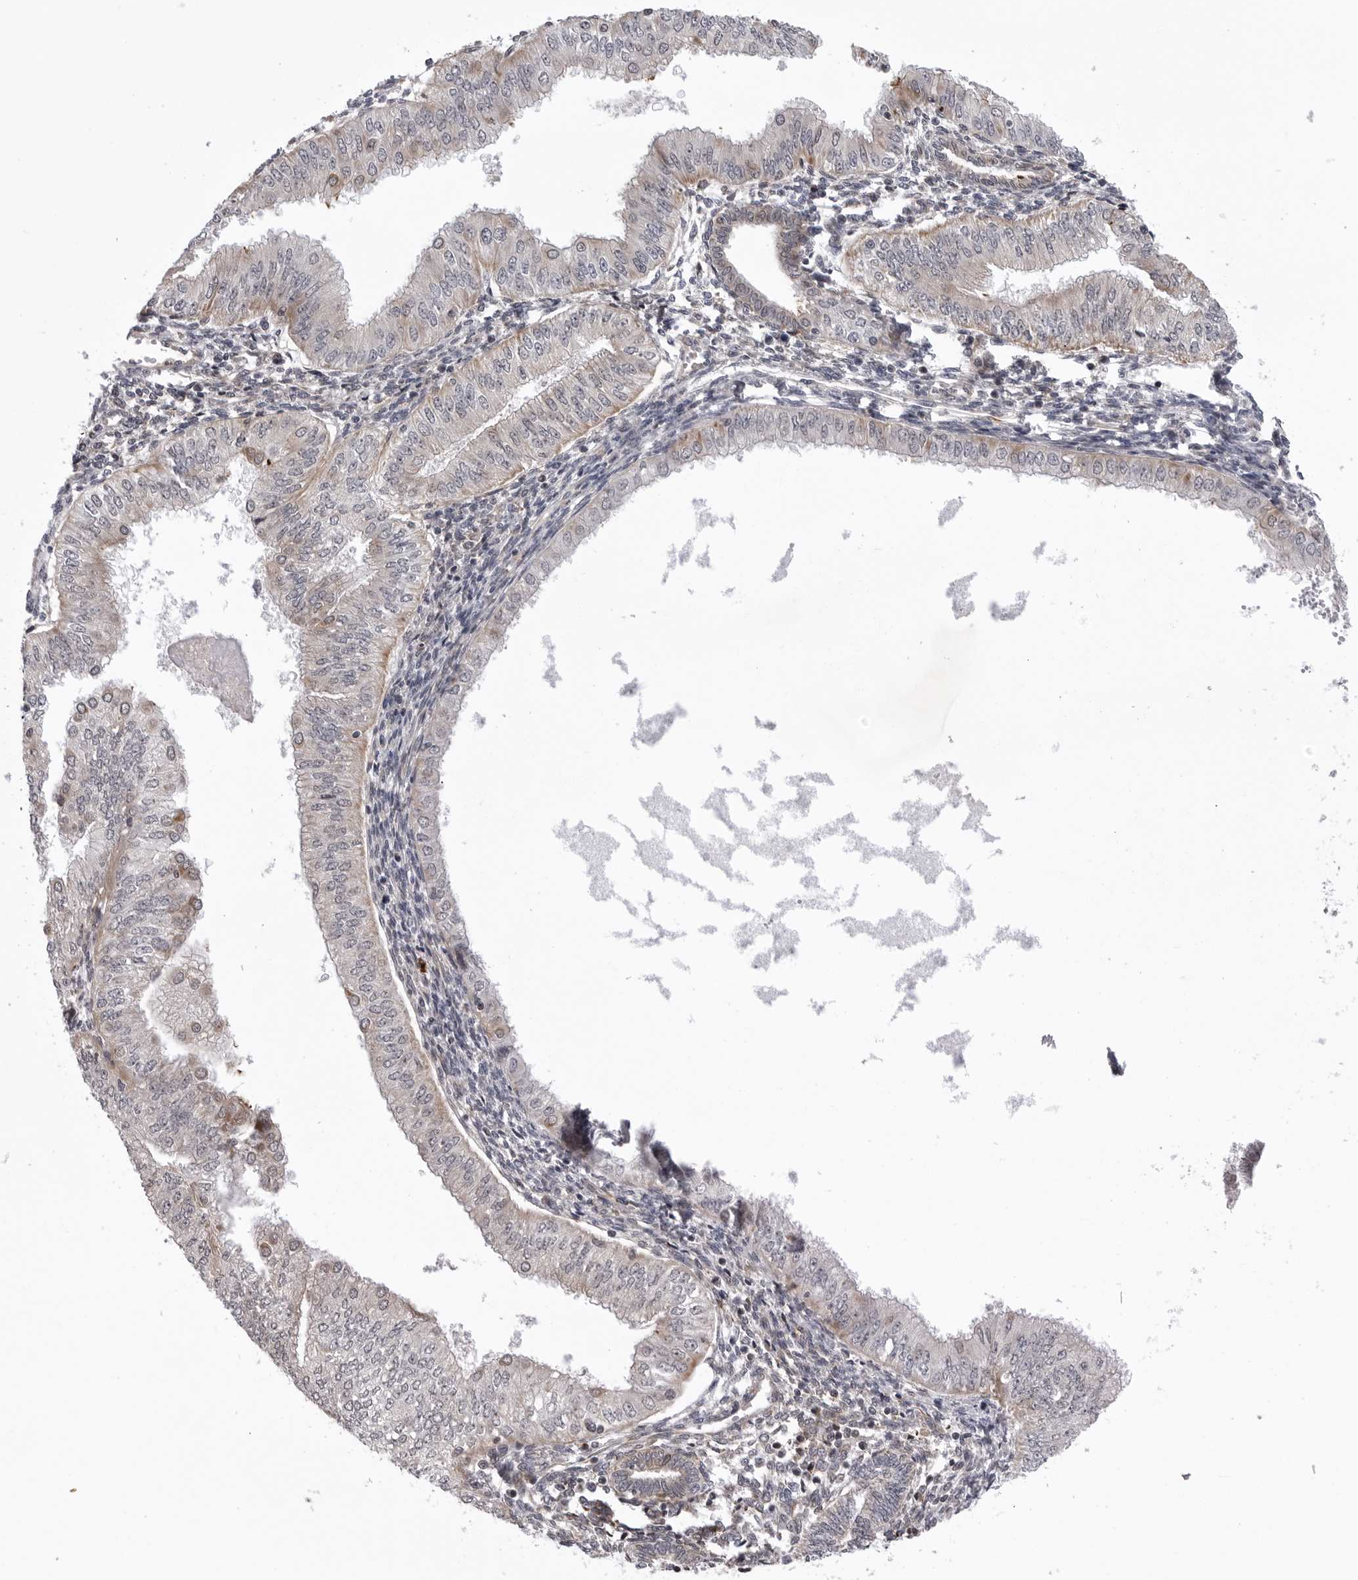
{"staining": {"intensity": "weak", "quantity": "<25%", "location": "cytoplasmic/membranous"}, "tissue": "endometrial cancer", "cell_type": "Tumor cells", "image_type": "cancer", "snomed": [{"axis": "morphology", "description": "Normal tissue, NOS"}, {"axis": "morphology", "description": "Adenocarcinoma, NOS"}, {"axis": "topography", "description": "Endometrium"}], "caption": "IHC photomicrograph of human endometrial cancer (adenocarcinoma) stained for a protein (brown), which demonstrates no positivity in tumor cells.", "gene": "CDK20", "patient": {"sex": "female", "age": 53}}